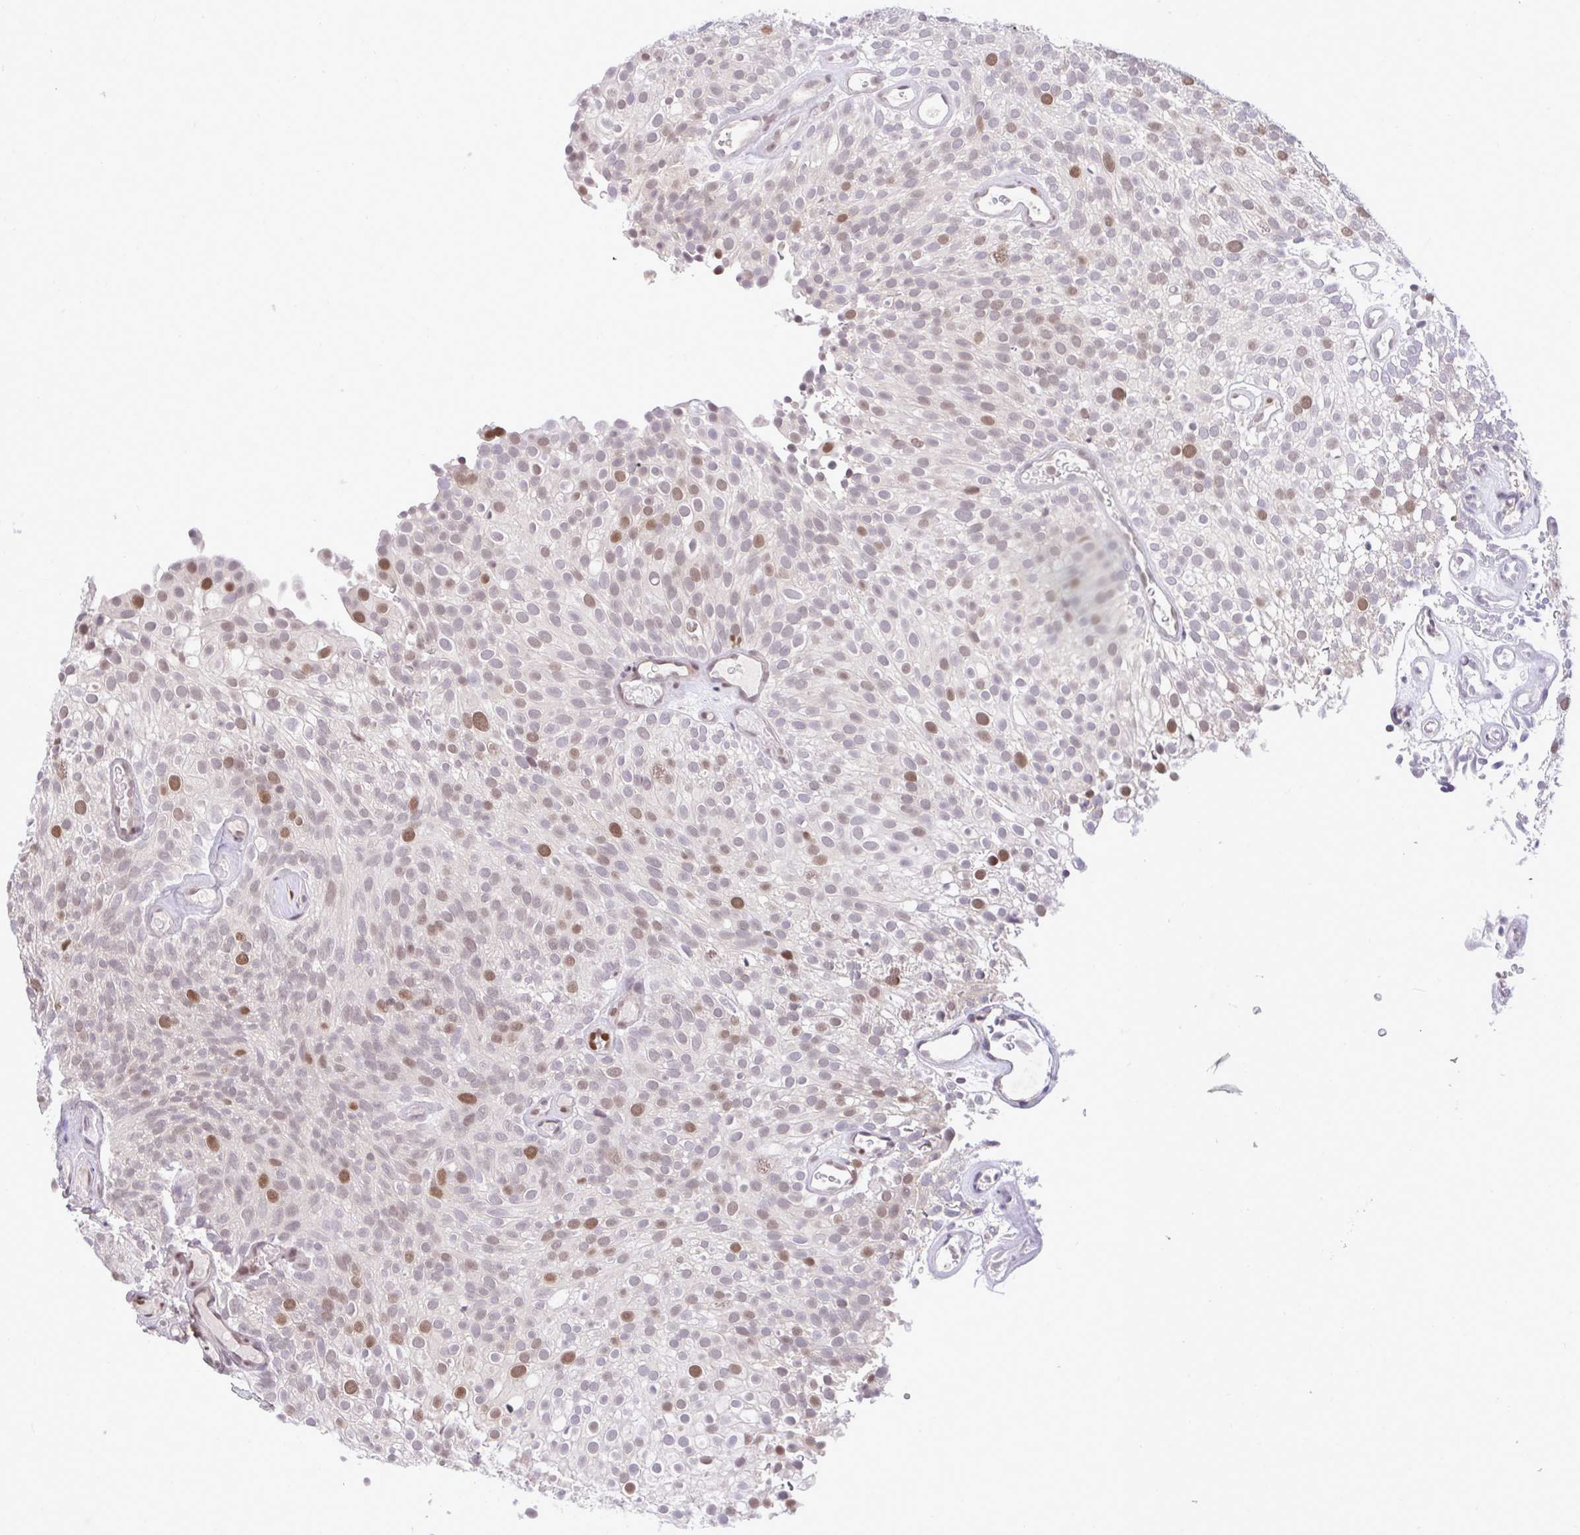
{"staining": {"intensity": "moderate", "quantity": "25%-75%", "location": "nuclear"}, "tissue": "urothelial cancer", "cell_type": "Tumor cells", "image_type": "cancer", "snomed": [{"axis": "morphology", "description": "Urothelial carcinoma, Low grade"}, {"axis": "topography", "description": "Urinary bladder"}], "caption": "IHC (DAB) staining of low-grade urothelial carcinoma displays moderate nuclear protein positivity in approximately 25%-75% of tumor cells.", "gene": "RFC4", "patient": {"sex": "male", "age": 78}}